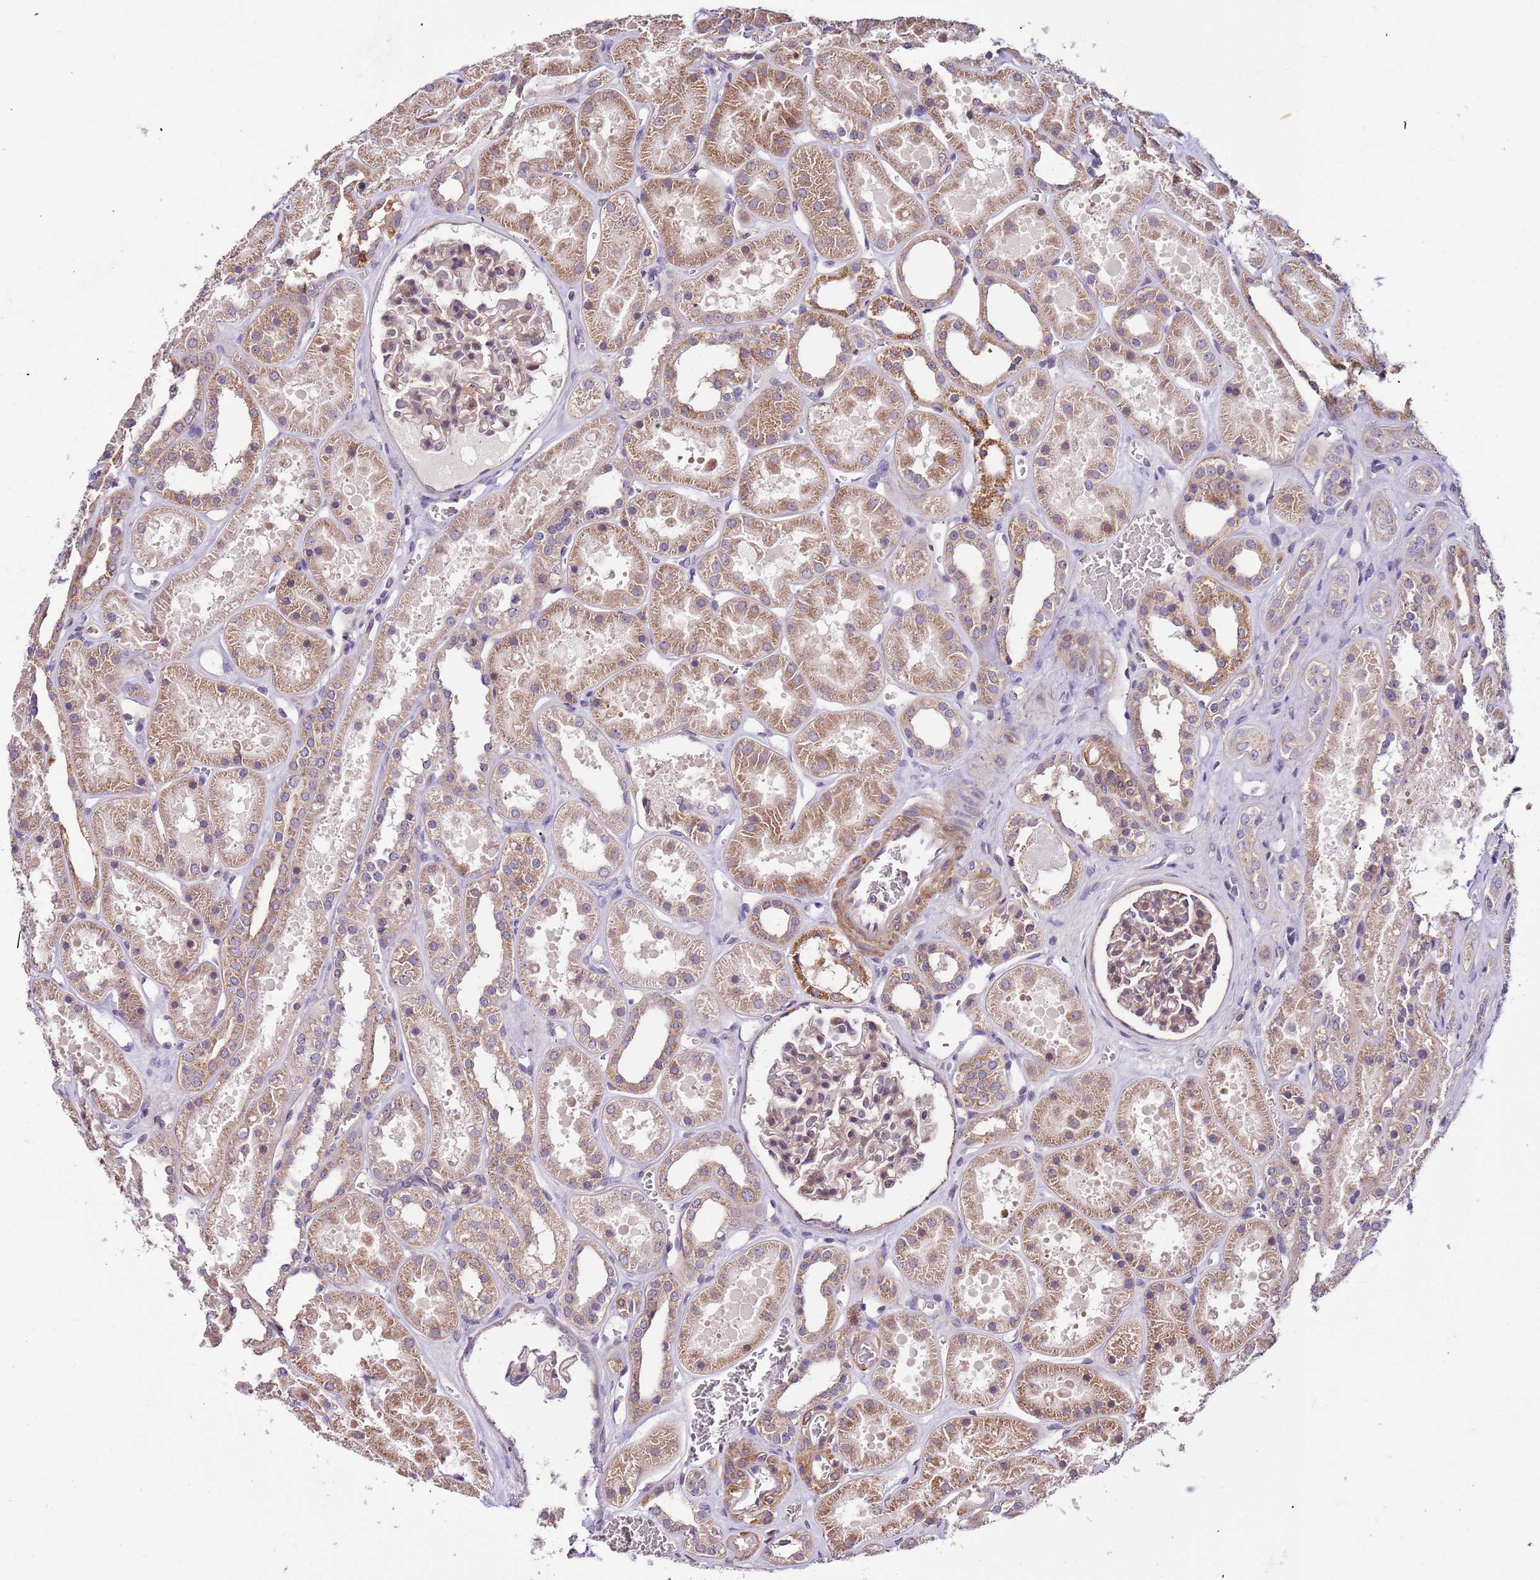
{"staining": {"intensity": "moderate", "quantity": ">75%", "location": "cytoplasmic/membranous"}, "tissue": "kidney", "cell_type": "Cells in glomeruli", "image_type": "normal", "snomed": [{"axis": "morphology", "description": "Normal tissue, NOS"}, {"axis": "topography", "description": "Kidney"}], "caption": "Brown immunohistochemical staining in normal human kidney shows moderate cytoplasmic/membranous positivity in about >75% of cells in glomeruli.", "gene": "LAMB4", "patient": {"sex": "female", "age": 41}}